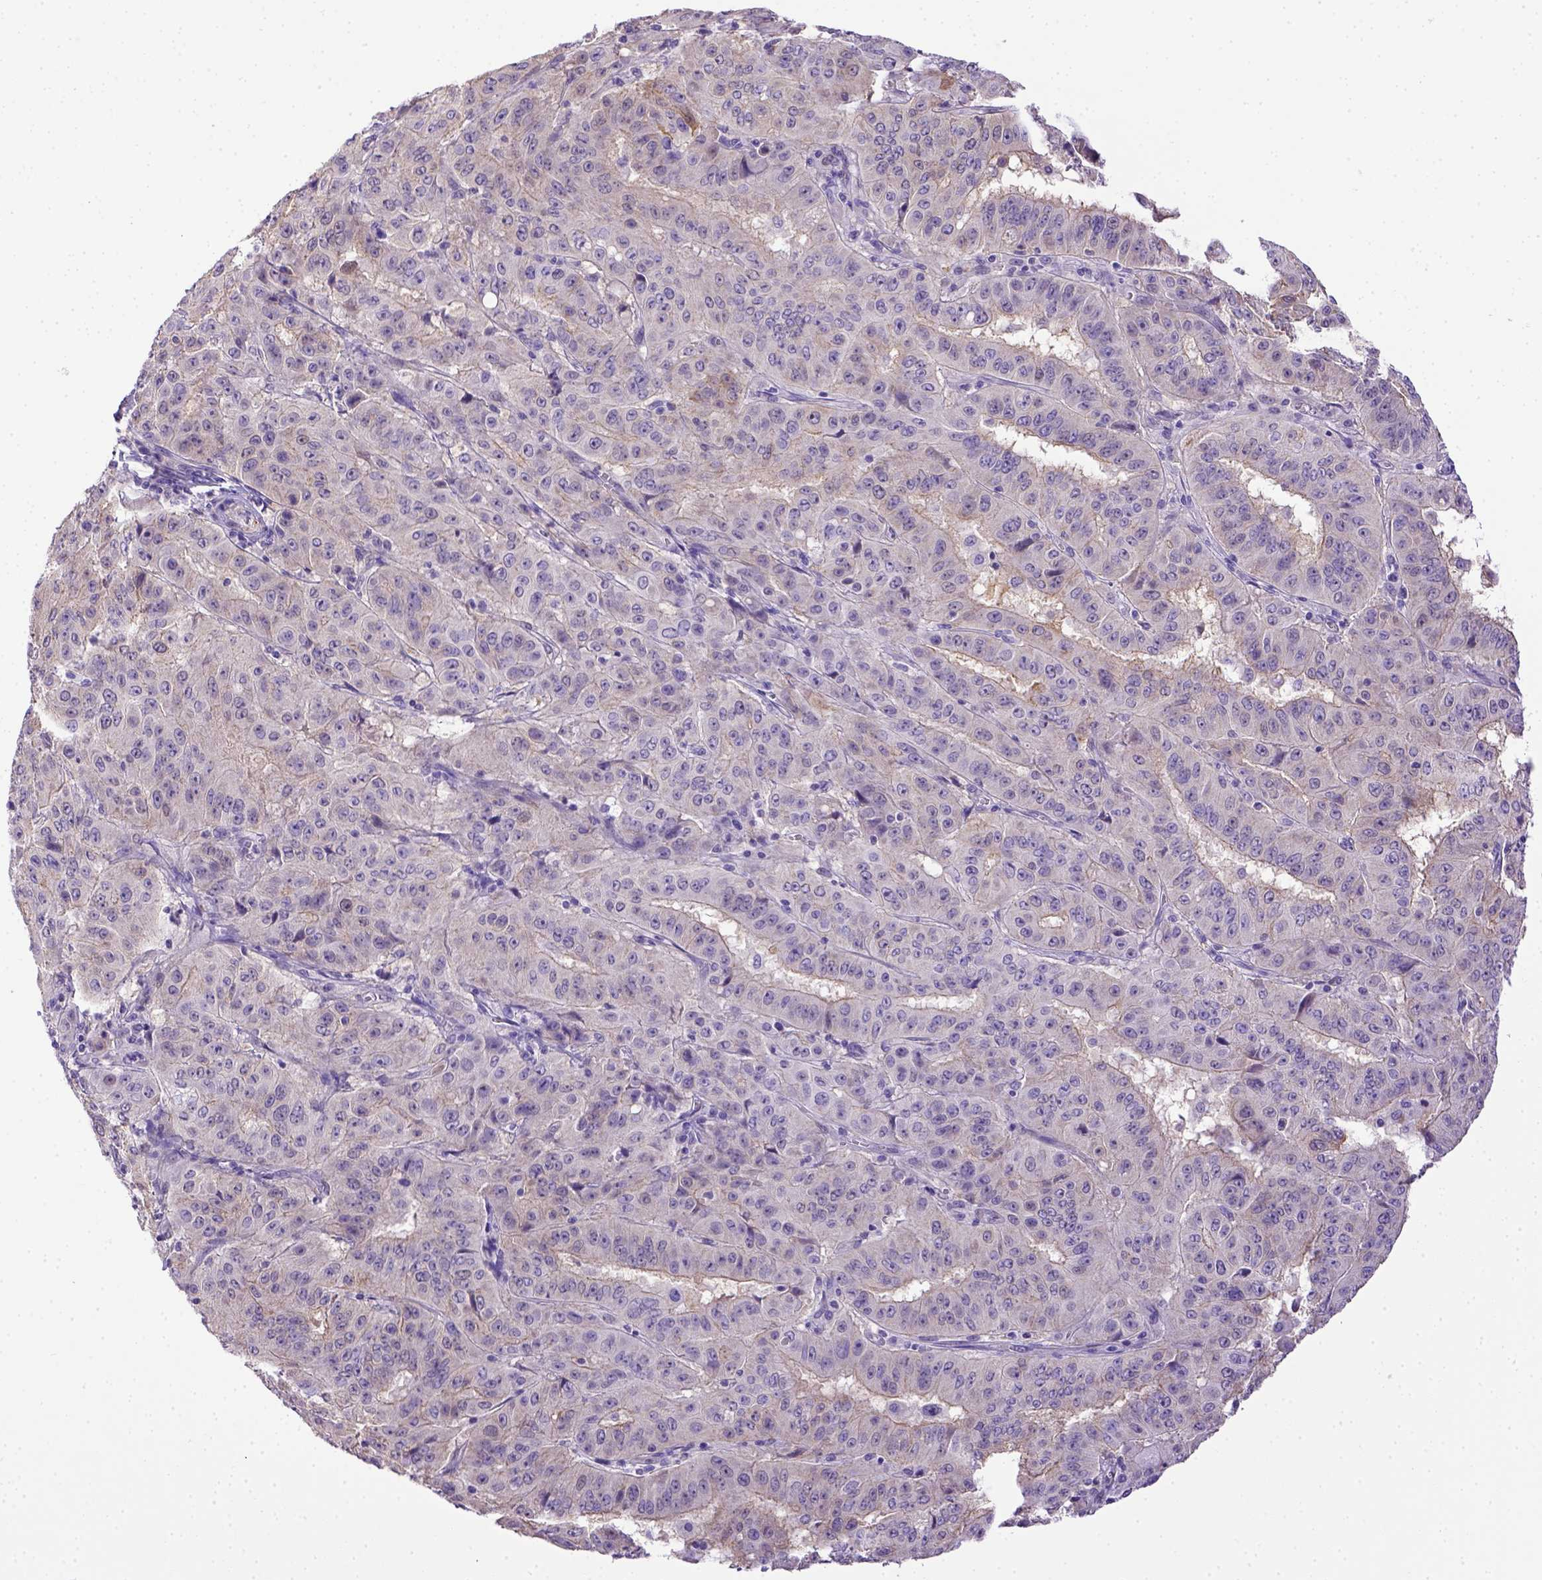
{"staining": {"intensity": "moderate", "quantity": "<25%", "location": "cytoplasmic/membranous"}, "tissue": "pancreatic cancer", "cell_type": "Tumor cells", "image_type": "cancer", "snomed": [{"axis": "morphology", "description": "Adenocarcinoma, NOS"}, {"axis": "topography", "description": "Pancreas"}], "caption": "Brown immunohistochemical staining in human pancreatic adenocarcinoma displays moderate cytoplasmic/membranous positivity in approximately <25% of tumor cells. (IHC, brightfield microscopy, high magnification).", "gene": "BTN1A1", "patient": {"sex": "male", "age": 63}}